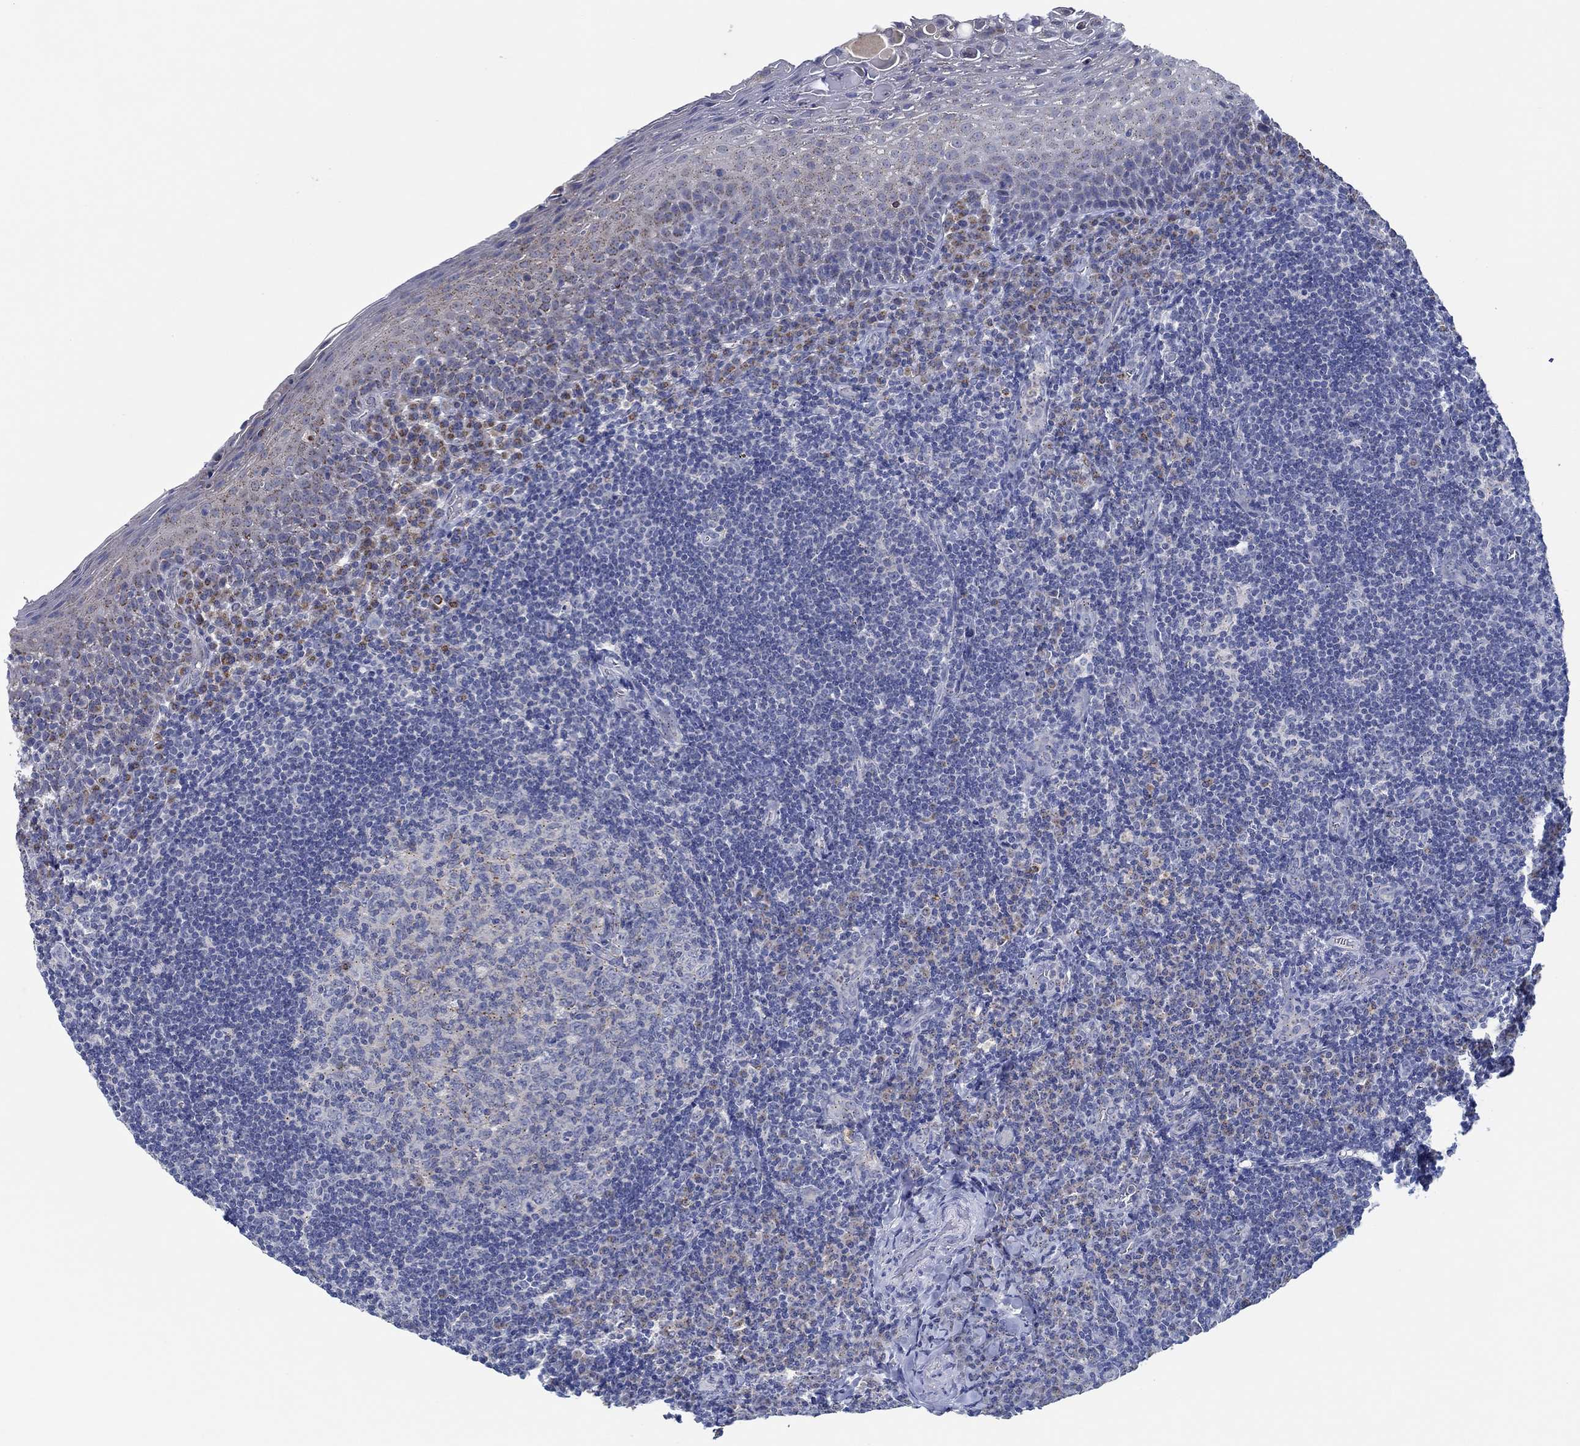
{"staining": {"intensity": "moderate", "quantity": "<25%", "location": "cytoplasmic/membranous"}, "tissue": "tonsil", "cell_type": "Germinal center cells", "image_type": "normal", "snomed": [{"axis": "morphology", "description": "Normal tissue, NOS"}, {"axis": "morphology", "description": "Inflammation, NOS"}, {"axis": "topography", "description": "Tonsil"}], "caption": "IHC image of benign tonsil: human tonsil stained using immunohistochemistry (IHC) displays low levels of moderate protein expression localized specifically in the cytoplasmic/membranous of germinal center cells, appearing as a cytoplasmic/membranous brown color.", "gene": "CPM", "patient": {"sex": "female", "age": 31}}